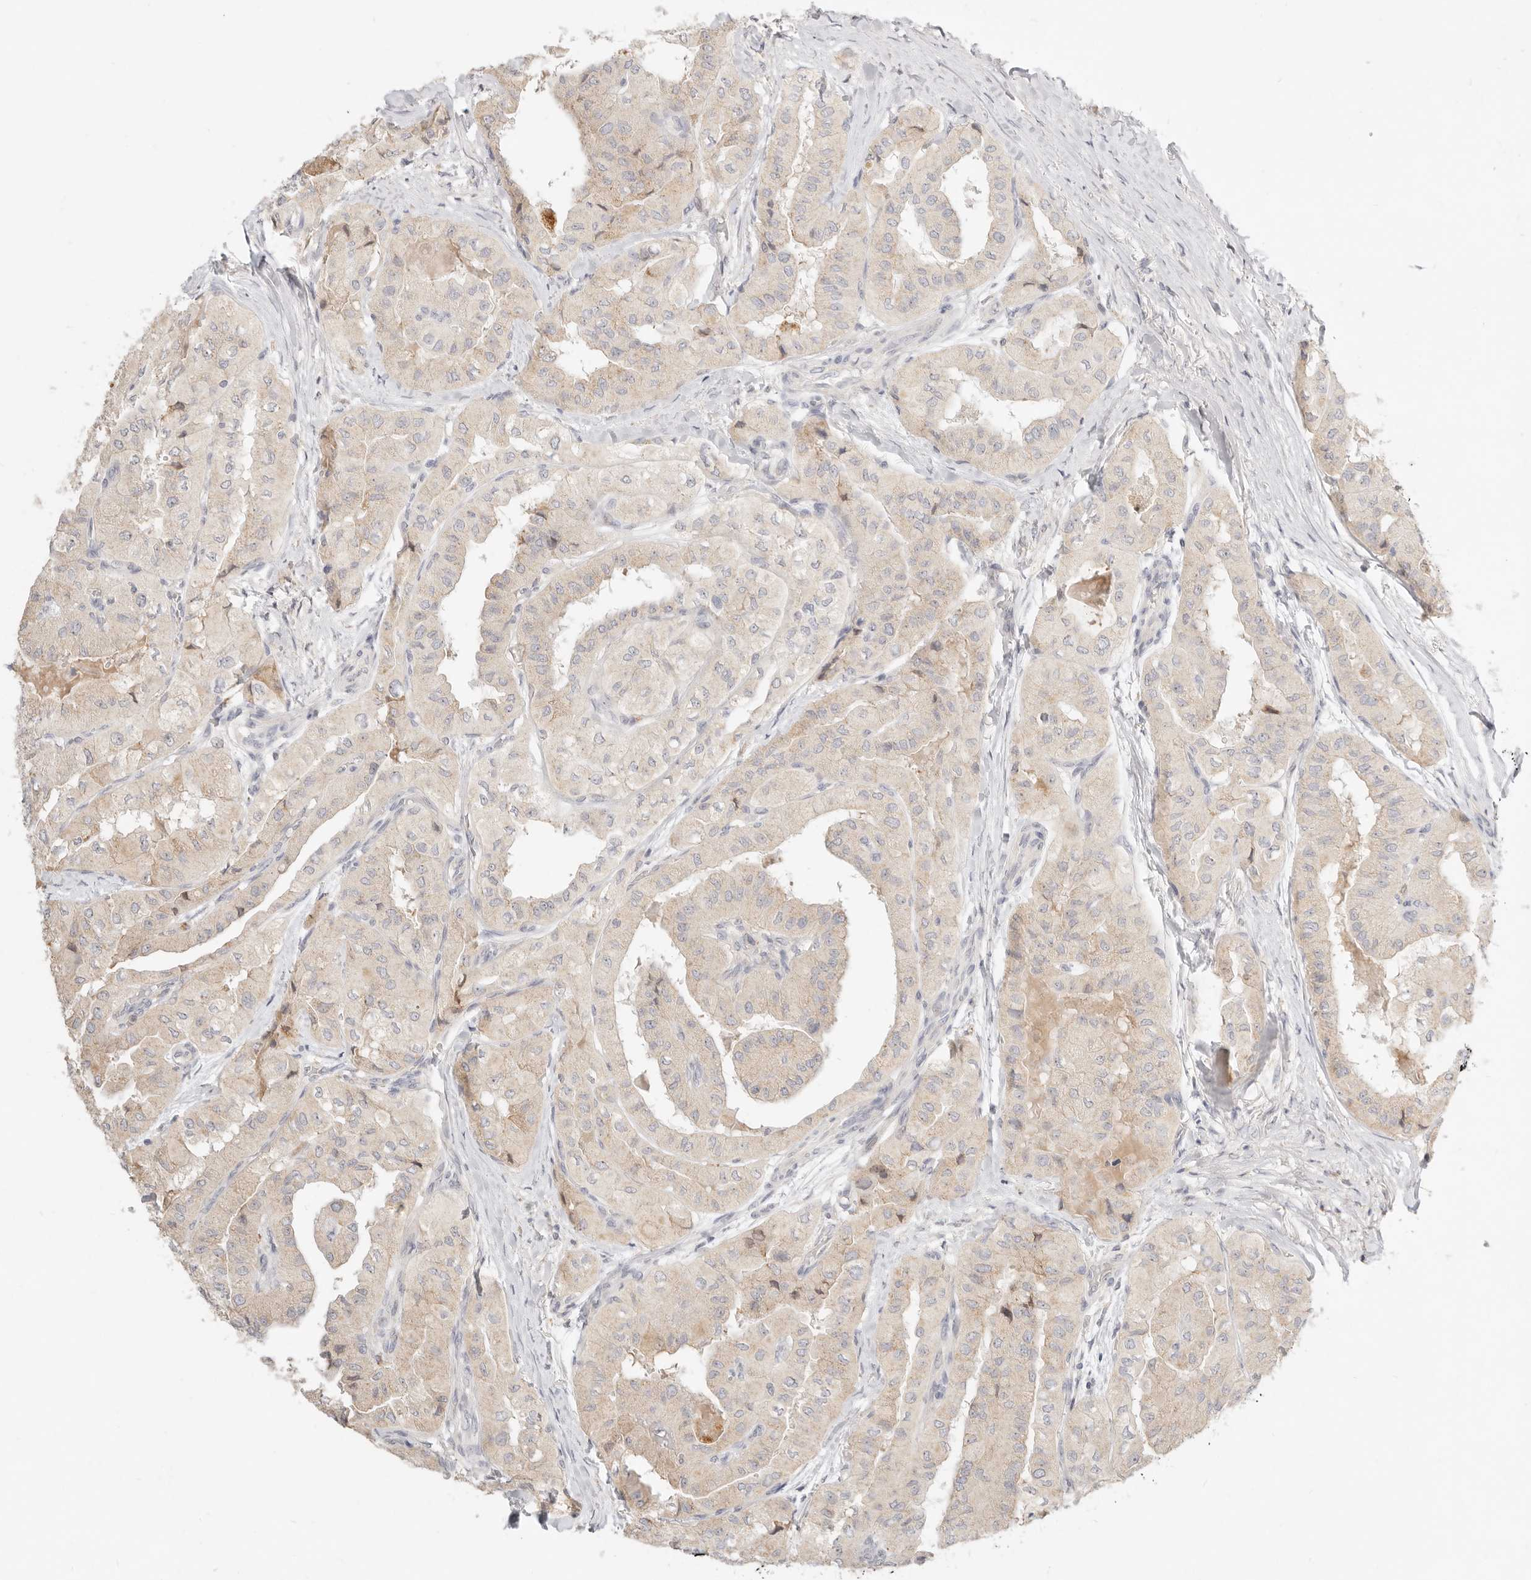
{"staining": {"intensity": "weak", "quantity": "<25%", "location": "cytoplasmic/membranous"}, "tissue": "thyroid cancer", "cell_type": "Tumor cells", "image_type": "cancer", "snomed": [{"axis": "morphology", "description": "Papillary adenocarcinoma, NOS"}, {"axis": "topography", "description": "Thyroid gland"}], "caption": "Image shows no significant protein positivity in tumor cells of thyroid papillary adenocarcinoma.", "gene": "ACOX1", "patient": {"sex": "female", "age": 59}}